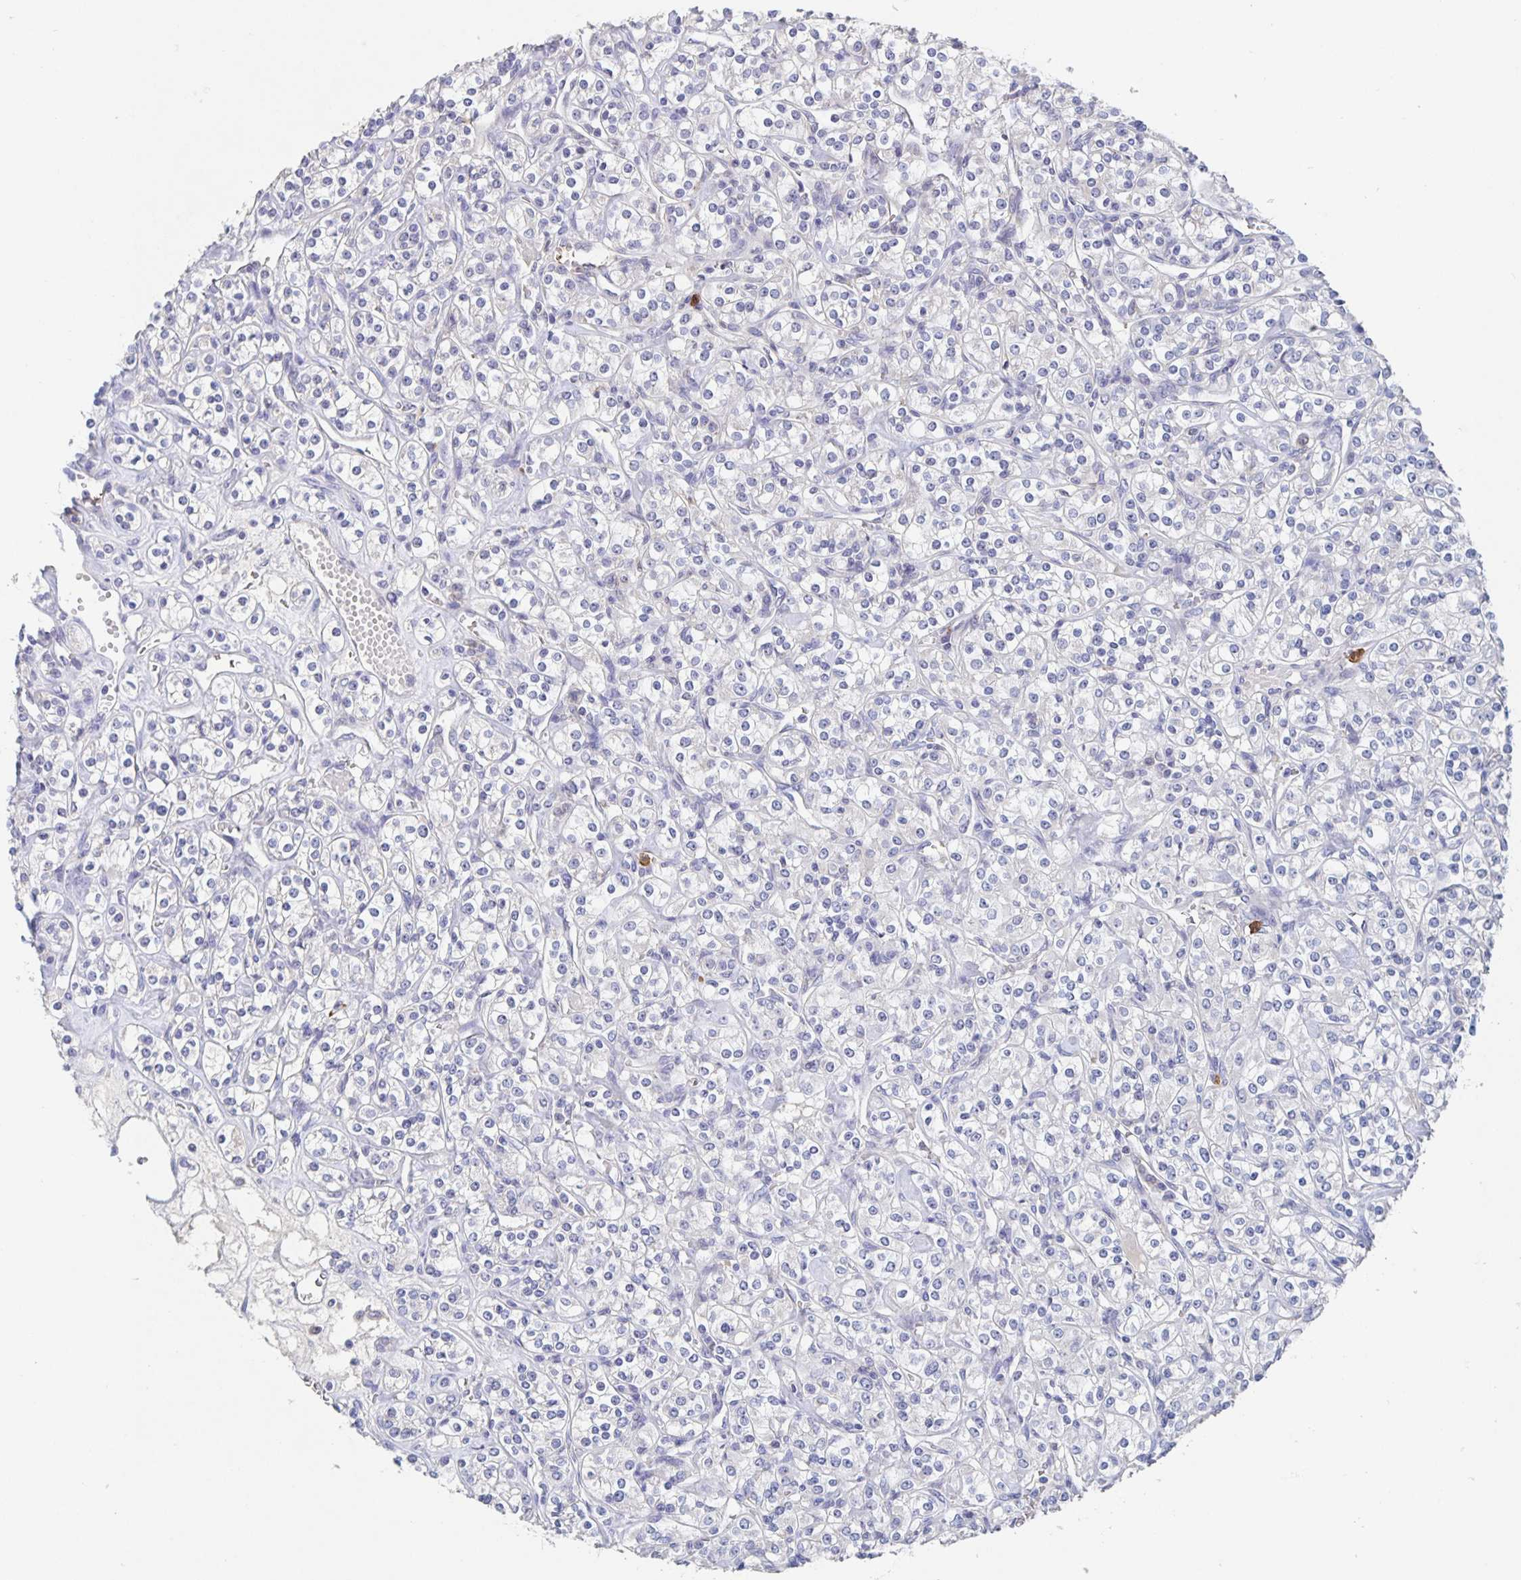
{"staining": {"intensity": "negative", "quantity": "none", "location": "none"}, "tissue": "renal cancer", "cell_type": "Tumor cells", "image_type": "cancer", "snomed": [{"axis": "morphology", "description": "Adenocarcinoma, NOS"}, {"axis": "topography", "description": "Kidney"}], "caption": "Tumor cells show no significant protein staining in renal cancer (adenocarcinoma).", "gene": "CDC42BPG", "patient": {"sex": "male", "age": 77}}